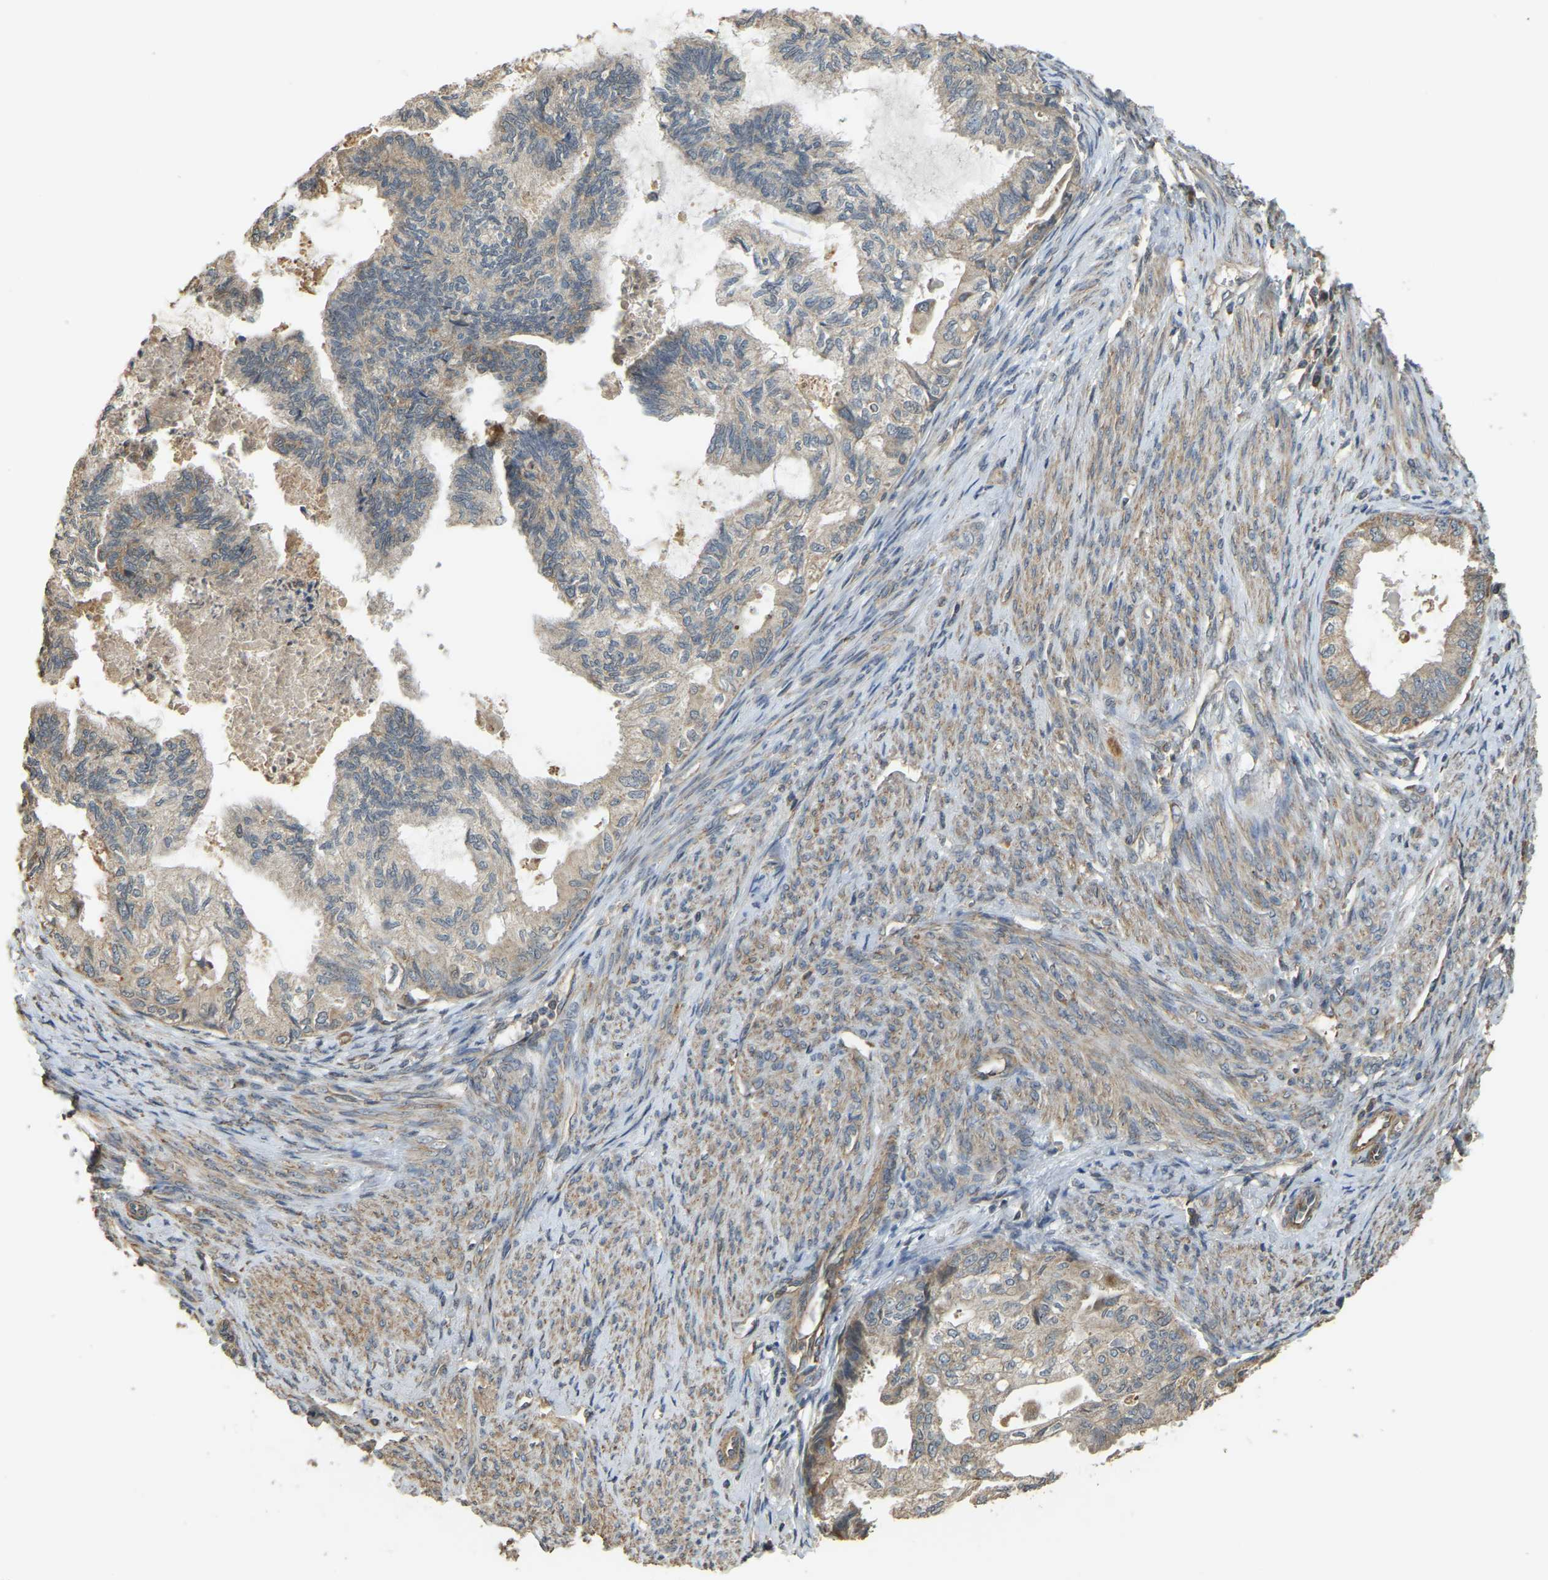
{"staining": {"intensity": "weak", "quantity": "25%-75%", "location": "cytoplasmic/membranous"}, "tissue": "cervical cancer", "cell_type": "Tumor cells", "image_type": "cancer", "snomed": [{"axis": "morphology", "description": "Normal tissue, NOS"}, {"axis": "morphology", "description": "Adenocarcinoma, NOS"}, {"axis": "topography", "description": "Cervix"}, {"axis": "topography", "description": "Endometrium"}], "caption": "Immunohistochemical staining of adenocarcinoma (cervical) reveals weak cytoplasmic/membranous protein staining in approximately 25%-75% of tumor cells.", "gene": "GNG2", "patient": {"sex": "female", "age": 86}}